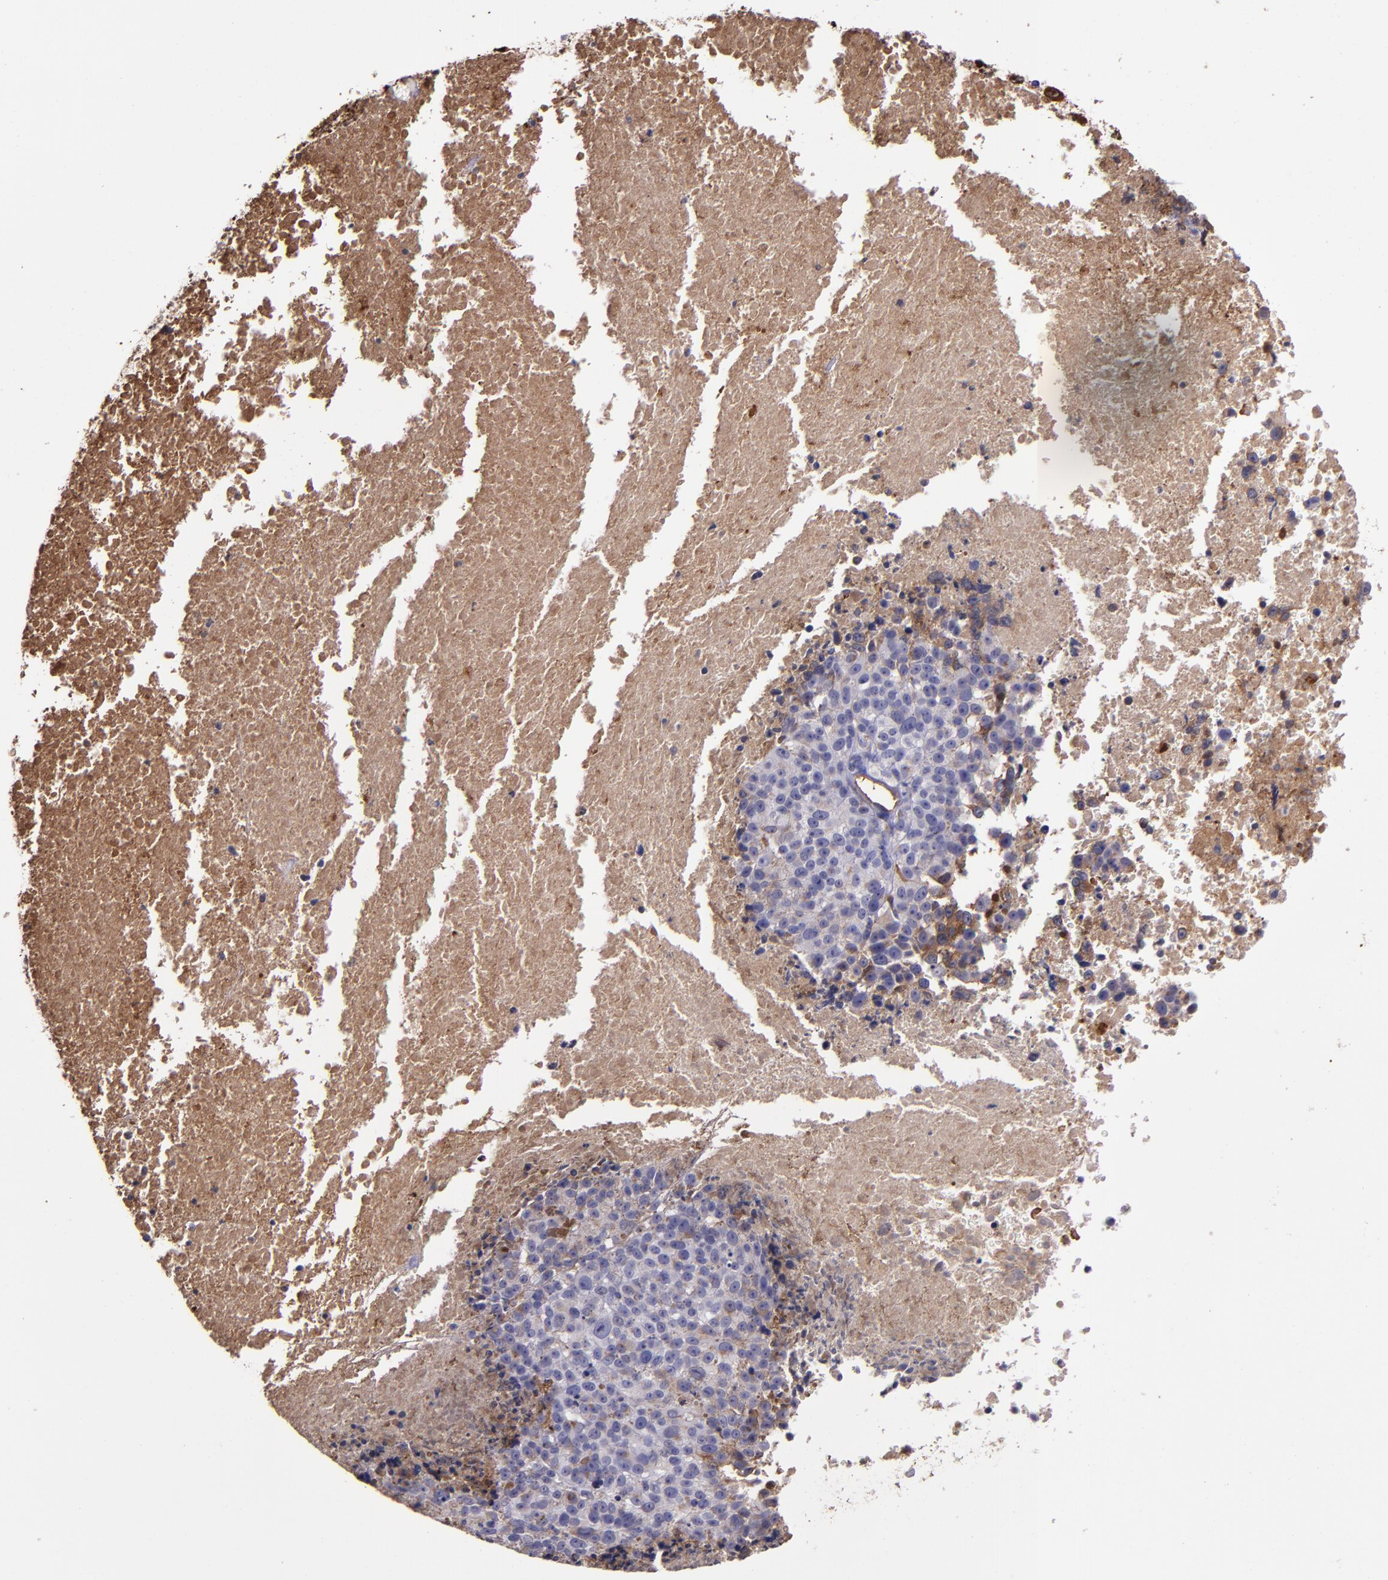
{"staining": {"intensity": "negative", "quantity": "none", "location": "none"}, "tissue": "melanoma", "cell_type": "Tumor cells", "image_type": "cancer", "snomed": [{"axis": "morphology", "description": "Malignant melanoma, Metastatic site"}, {"axis": "topography", "description": "Cerebral cortex"}], "caption": "Immunohistochemical staining of melanoma reveals no significant staining in tumor cells.", "gene": "A2M", "patient": {"sex": "female", "age": 52}}